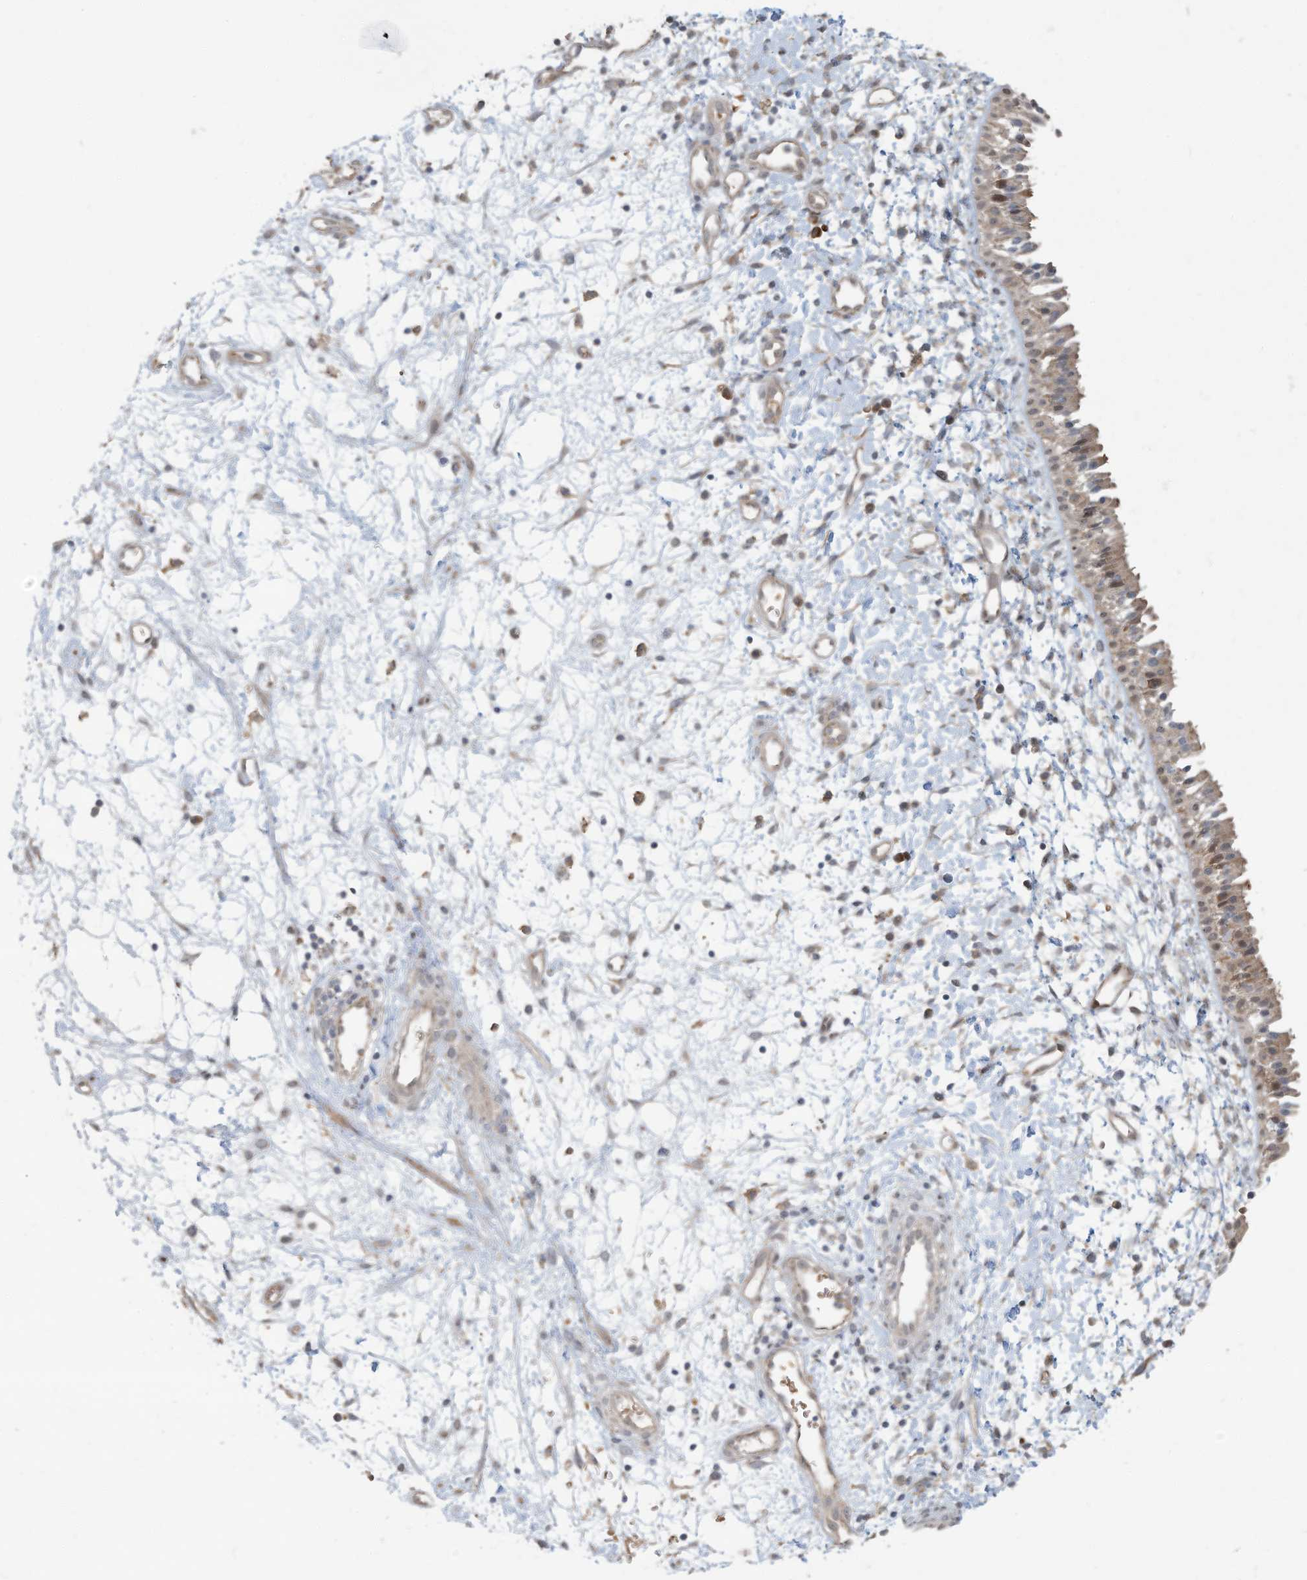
{"staining": {"intensity": "moderate", "quantity": ">75%", "location": "cytoplasmic/membranous"}, "tissue": "nasopharynx", "cell_type": "Respiratory epithelial cells", "image_type": "normal", "snomed": [{"axis": "morphology", "description": "Normal tissue, NOS"}, {"axis": "topography", "description": "Nasopharynx"}], "caption": "An image showing moderate cytoplasmic/membranous staining in about >75% of respiratory epithelial cells in unremarkable nasopharynx, as visualized by brown immunohistochemical staining.", "gene": "ERI2", "patient": {"sex": "male", "age": 22}}